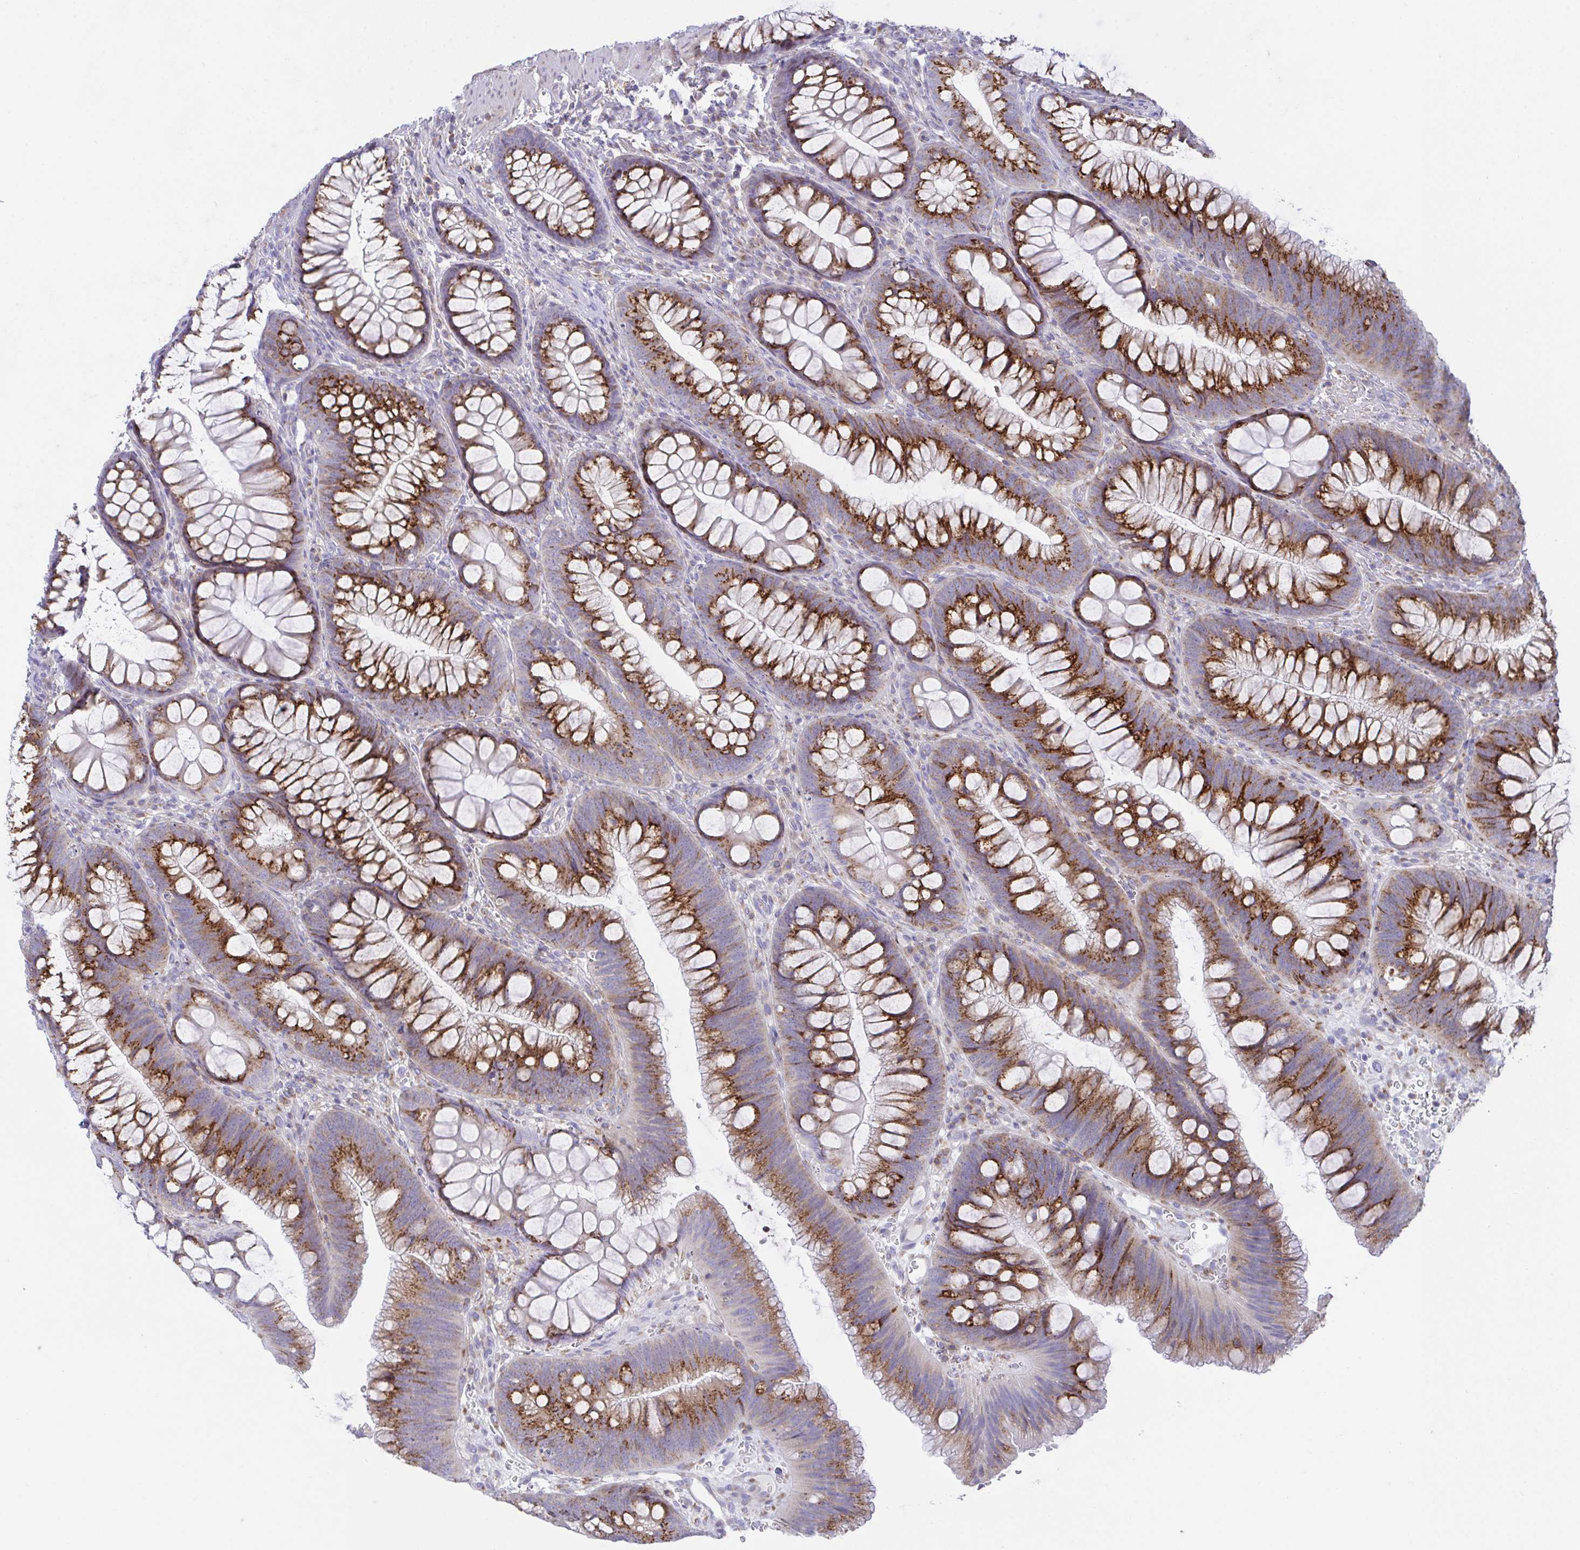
{"staining": {"intensity": "negative", "quantity": "none", "location": "none"}, "tissue": "colon", "cell_type": "Endothelial cells", "image_type": "normal", "snomed": [{"axis": "morphology", "description": "Normal tissue, NOS"}, {"axis": "morphology", "description": "Adenoma, NOS"}, {"axis": "topography", "description": "Soft tissue"}, {"axis": "topography", "description": "Colon"}], "caption": "High power microscopy image of an immunohistochemistry histopathology image of normal colon, revealing no significant expression in endothelial cells.", "gene": "MIA3", "patient": {"sex": "male", "age": 47}}